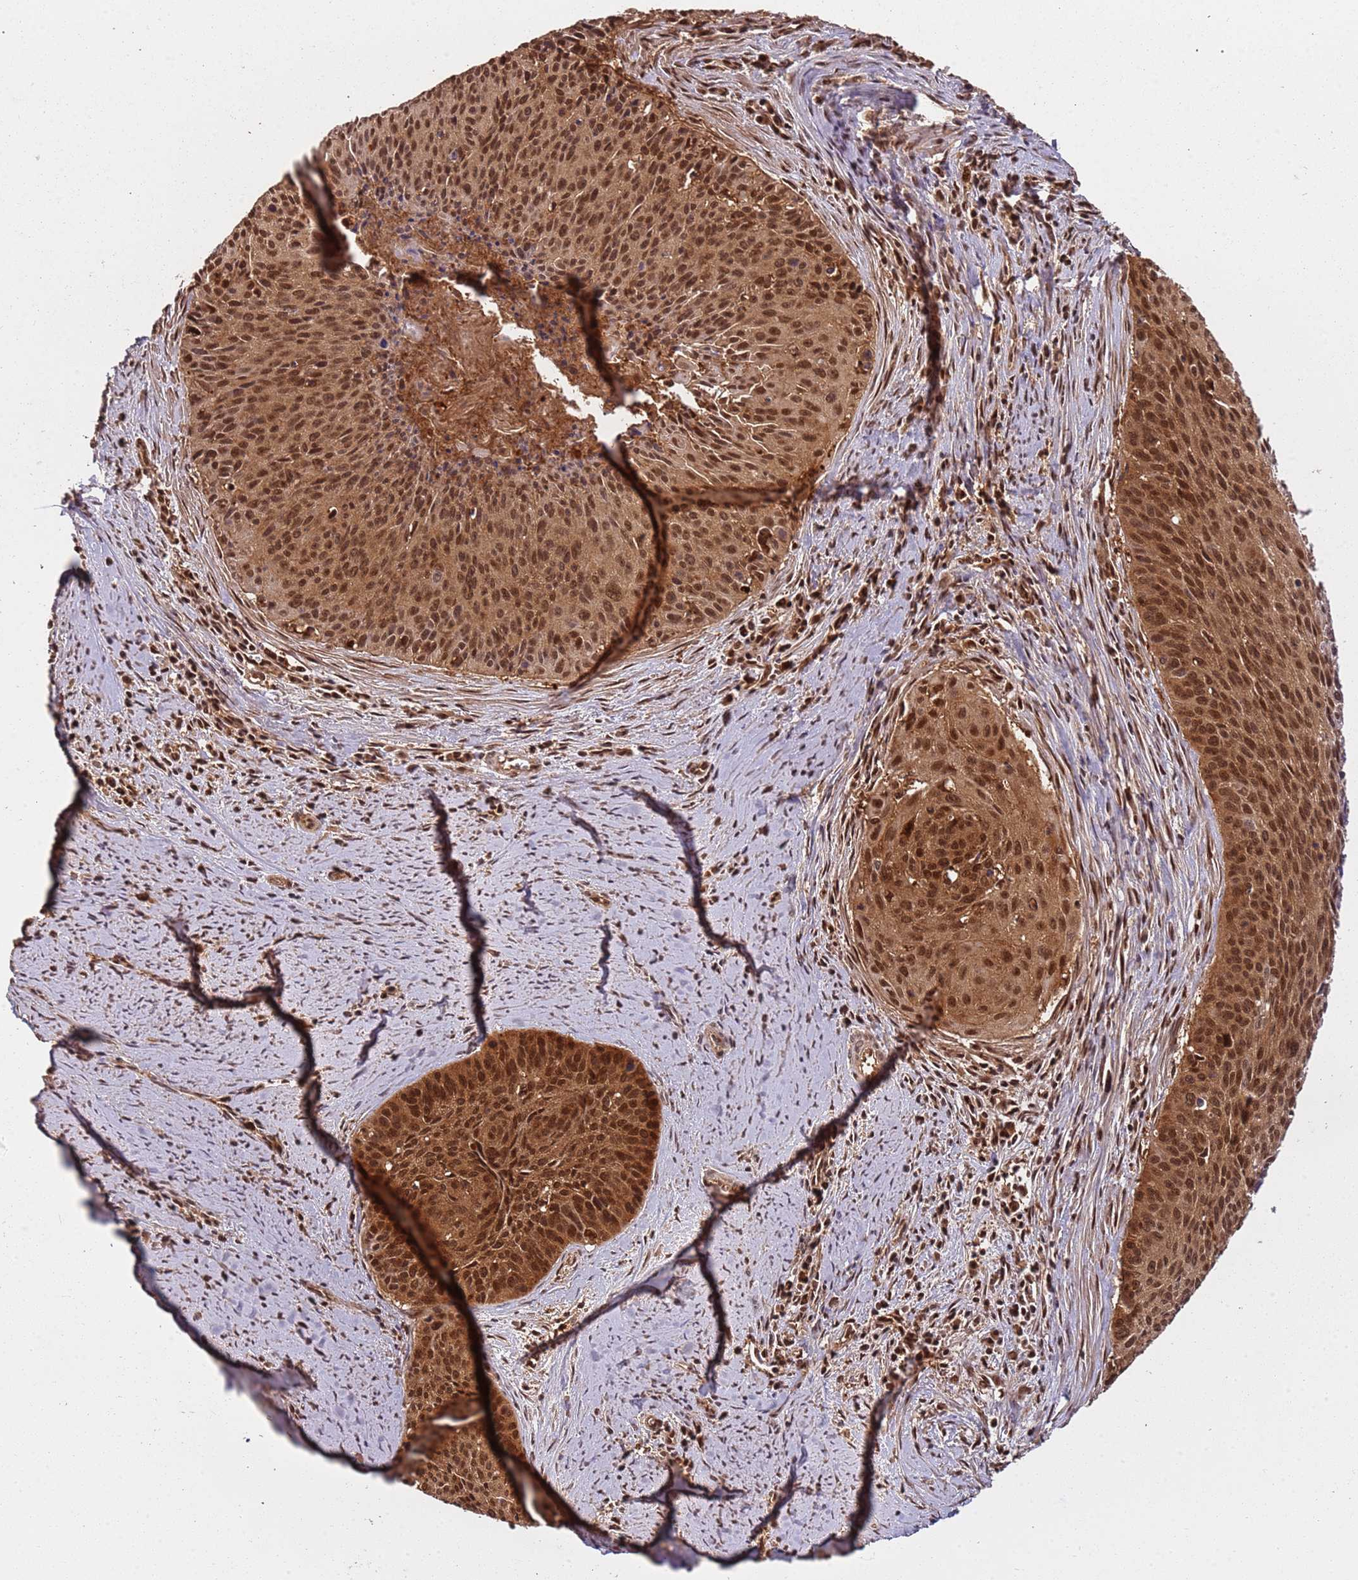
{"staining": {"intensity": "moderate", "quantity": ">75%", "location": "cytoplasmic/membranous,nuclear"}, "tissue": "cervical cancer", "cell_type": "Tumor cells", "image_type": "cancer", "snomed": [{"axis": "morphology", "description": "Squamous cell carcinoma, NOS"}, {"axis": "topography", "description": "Cervix"}], "caption": "Immunohistochemistry (IHC) micrograph of neoplastic tissue: squamous cell carcinoma (cervical) stained using immunohistochemistry (IHC) demonstrates medium levels of moderate protein expression localized specifically in the cytoplasmic/membranous and nuclear of tumor cells, appearing as a cytoplasmic/membranous and nuclear brown color.", "gene": "PGLS", "patient": {"sex": "female", "age": 55}}